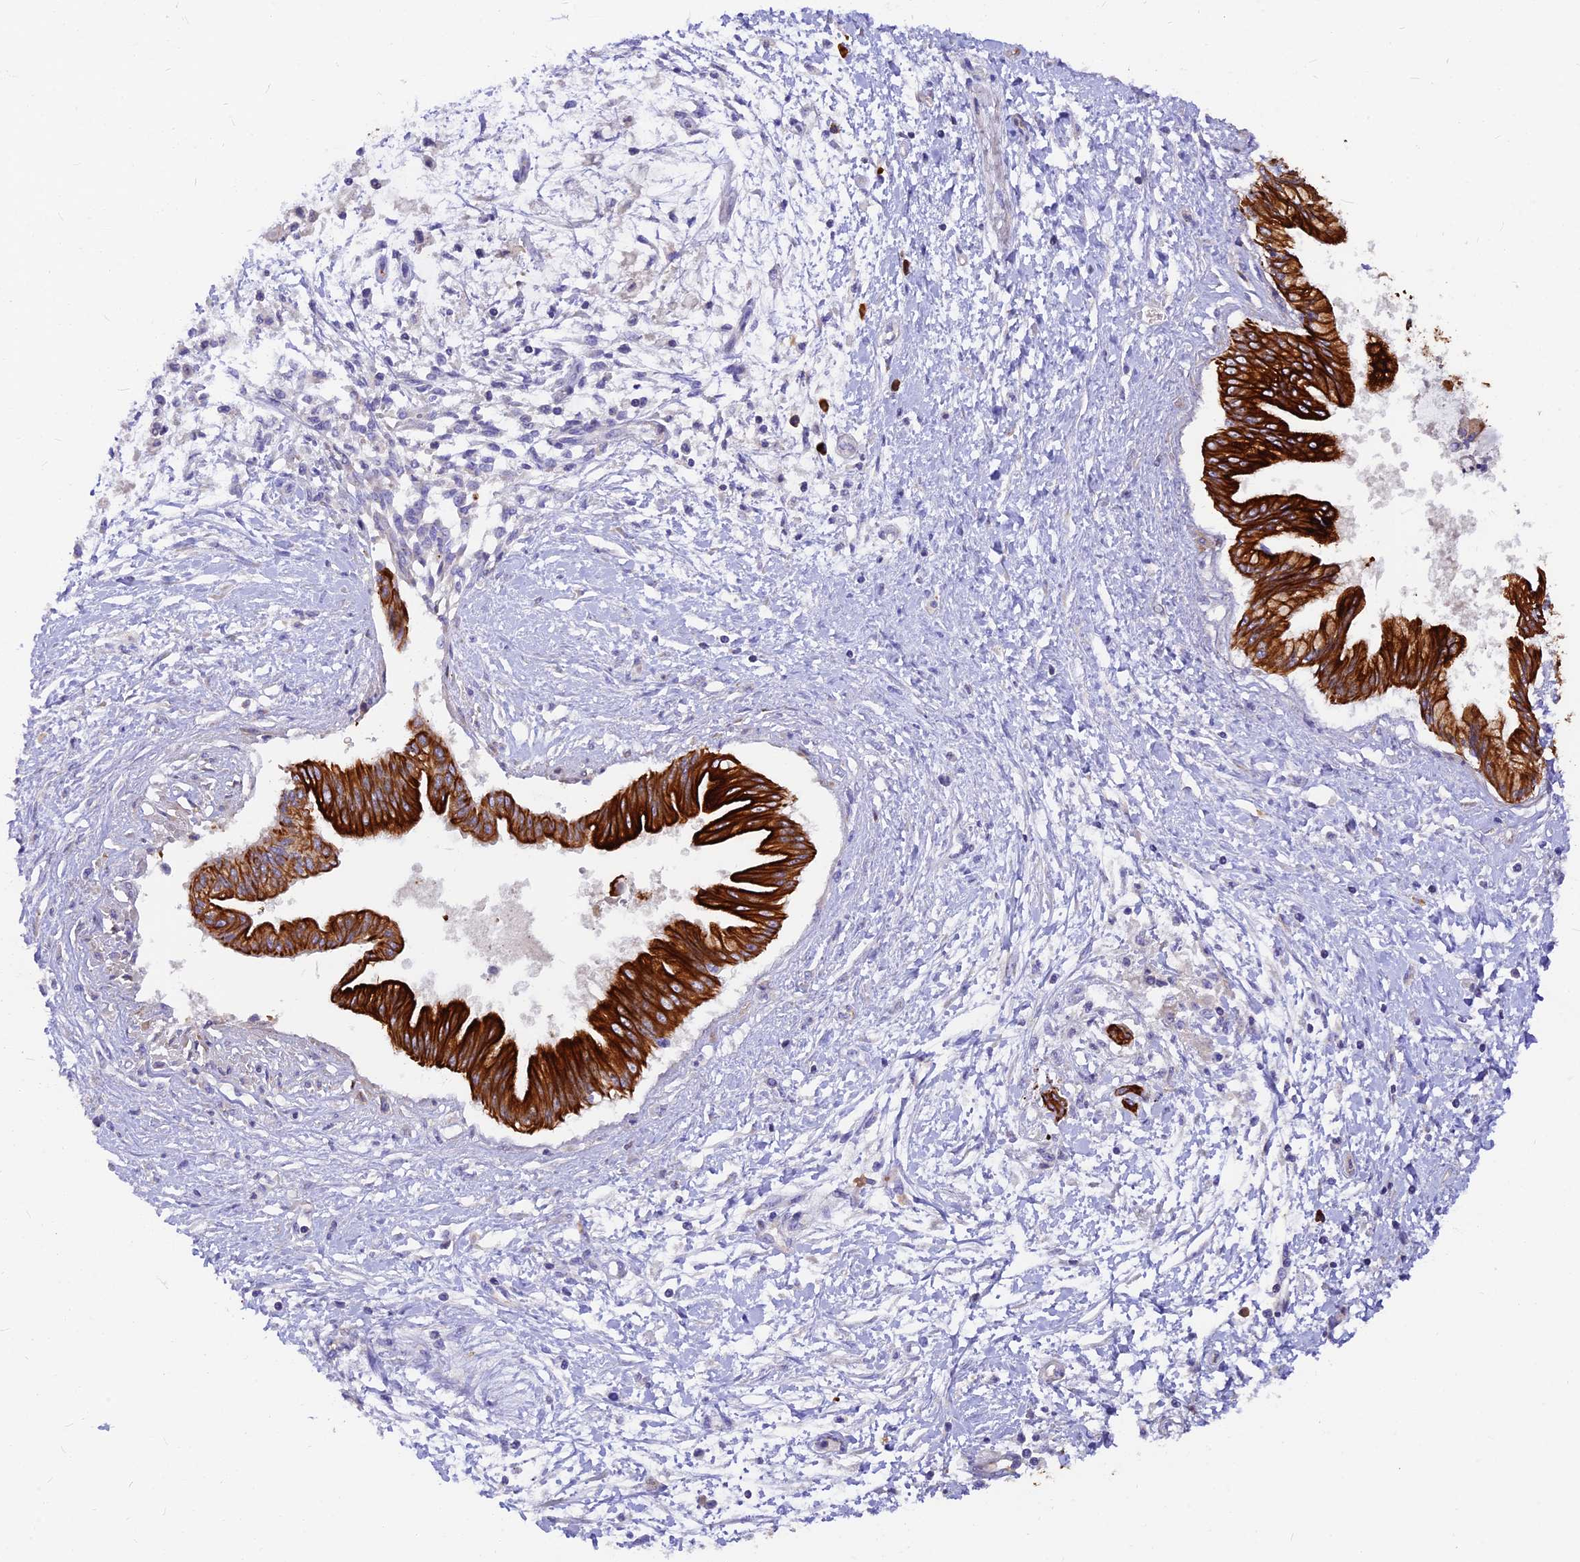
{"staining": {"intensity": "strong", "quantity": ">75%", "location": "cytoplasmic/membranous"}, "tissue": "pancreatic cancer", "cell_type": "Tumor cells", "image_type": "cancer", "snomed": [{"axis": "morphology", "description": "Adenocarcinoma, NOS"}, {"axis": "topography", "description": "Pancreas"}], "caption": "DAB immunohistochemical staining of human adenocarcinoma (pancreatic) reveals strong cytoplasmic/membranous protein expression in approximately >75% of tumor cells.", "gene": "DENND2D", "patient": {"sex": "male", "age": 46}}